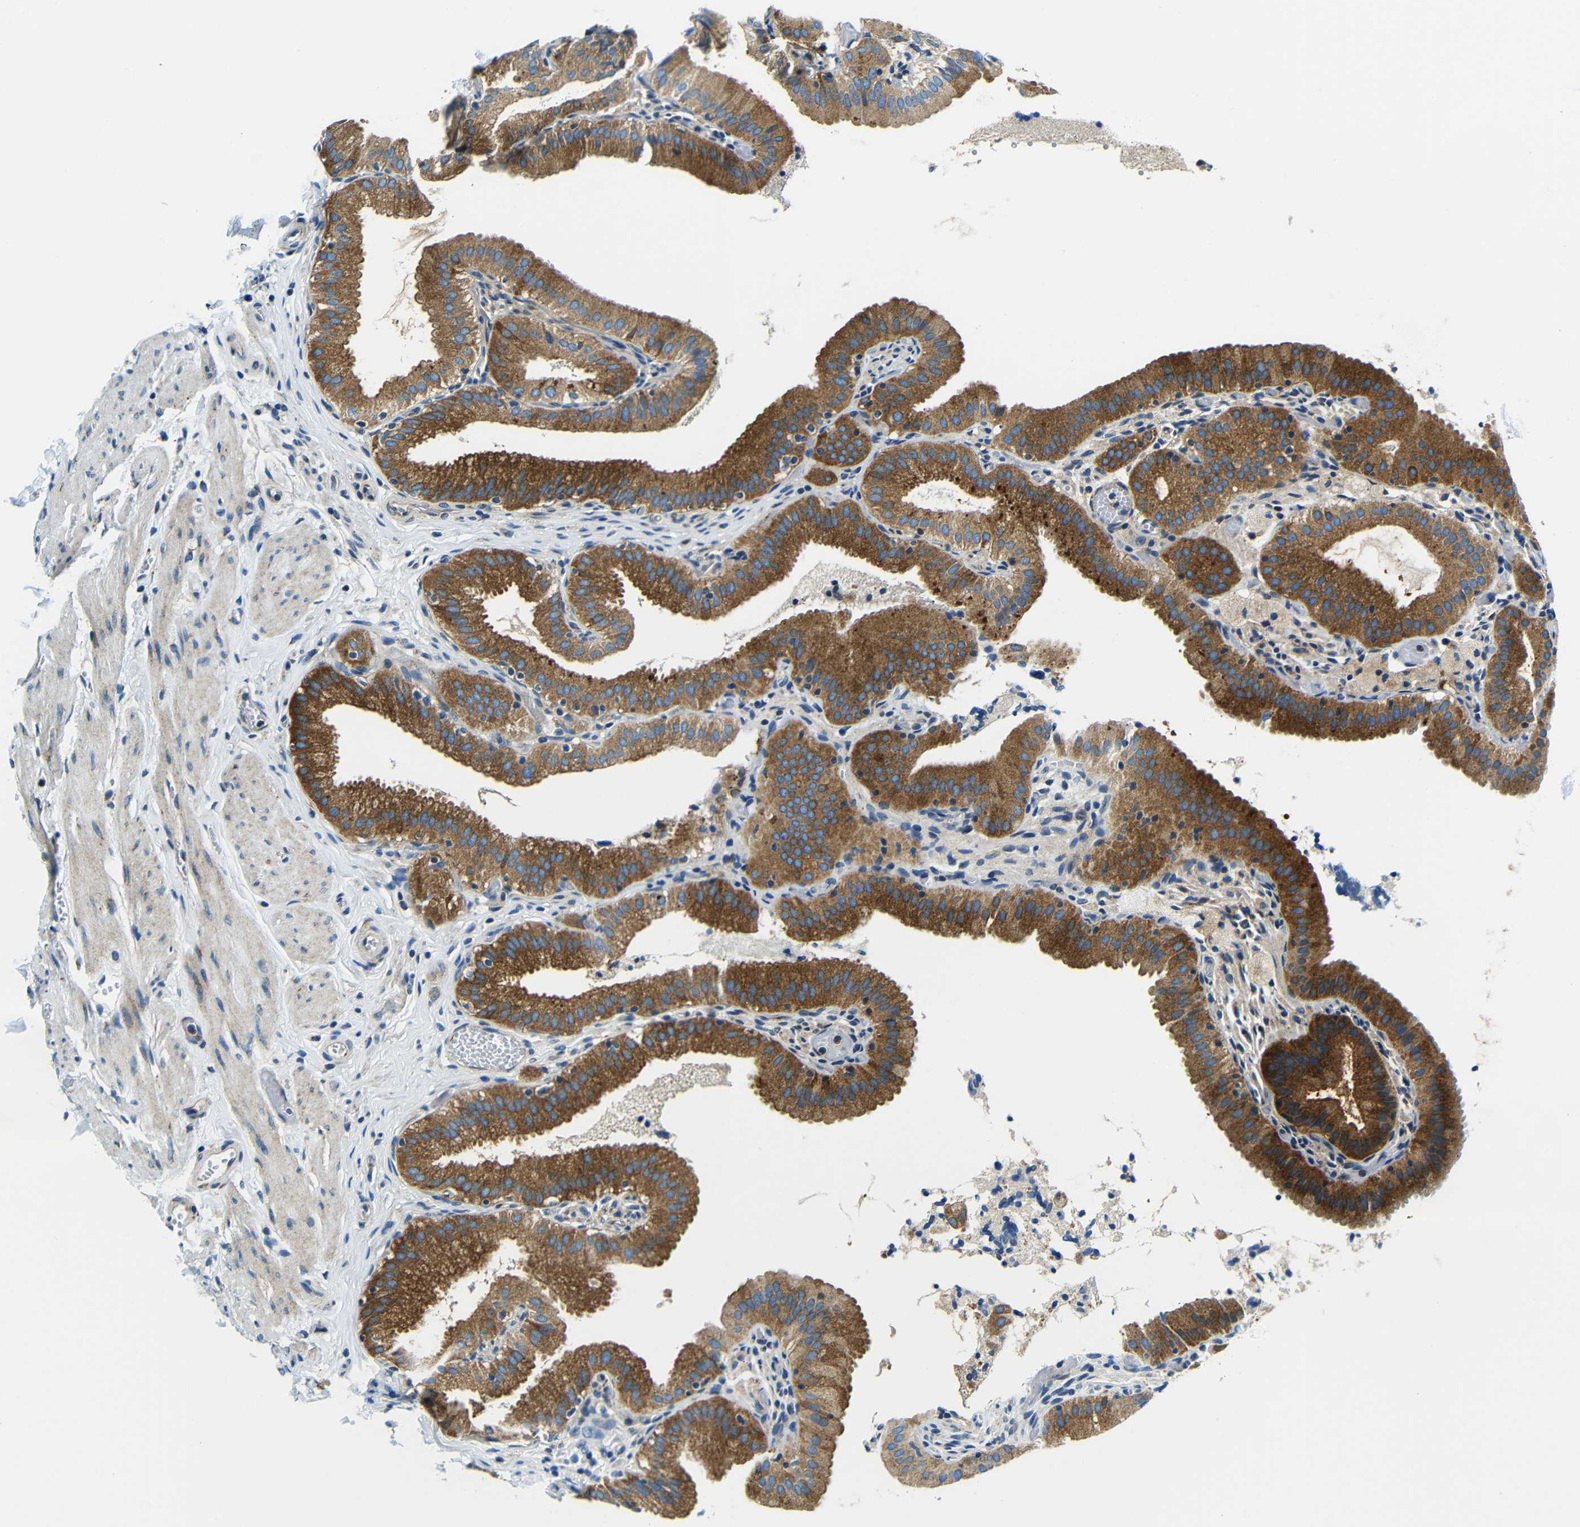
{"staining": {"intensity": "strong", "quantity": ">75%", "location": "cytoplasmic/membranous"}, "tissue": "gallbladder", "cell_type": "Glandular cells", "image_type": "normal", "snomed": [{"axis": "morphology", "description": "Normal tissue, NOS"}, {"axis": "topography", "description": "Gallbladder"}], "caption": "Immunohistochemical staining of normal human gallbladder exhibits strong cytoplasmic/membranous protein staining in approximately >75% of glandular cells. The staining is performed using DAB brown chromogen to label protein expression. The nuclei are counter-stained blue using hematoxylin.", "gene": "USO1", "patient": {"sex": "male", "age": 54}}